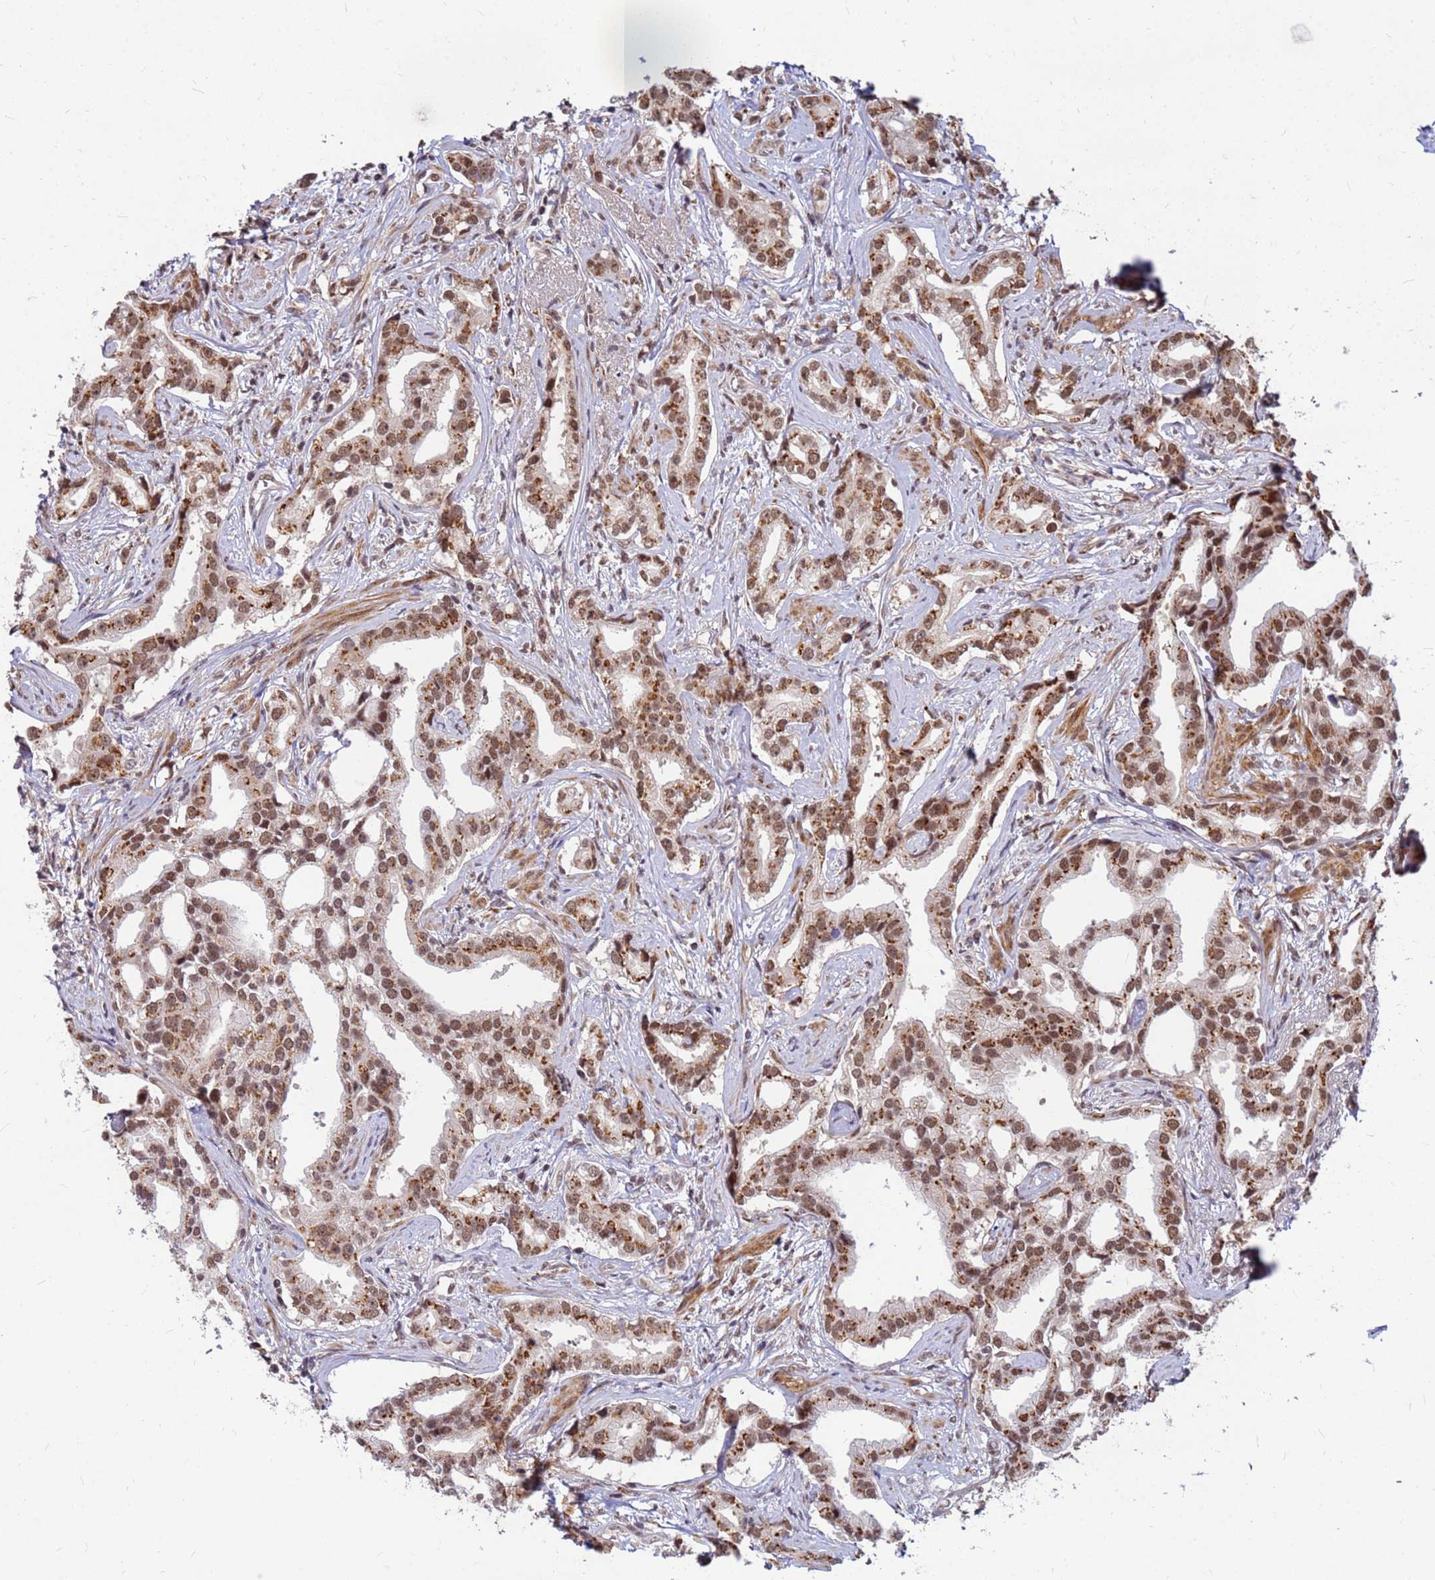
{"staining": {"intensity": "moderate", "quantity": ">75%", "location": "cytoplasmic/membranous,nuclear"}, "tissue": "prostate cancer", "cell_type": "Tumor cells", "image_type": "cancer", "snomed": [{"axis": "morphology", "description": "Adenocarcinoma, High grade"}, {"axis": "topography", "description": "Prostate"}], "caption": "A medium amount of moderate cytoplasmic/membranous and nuclear expression is present in about >75% of tumor cells in prostate cancer (high-grade adenocarcinoma) tissue.", "gene": "NCBP2", "patient": {"sex": "male", "age": 67}}